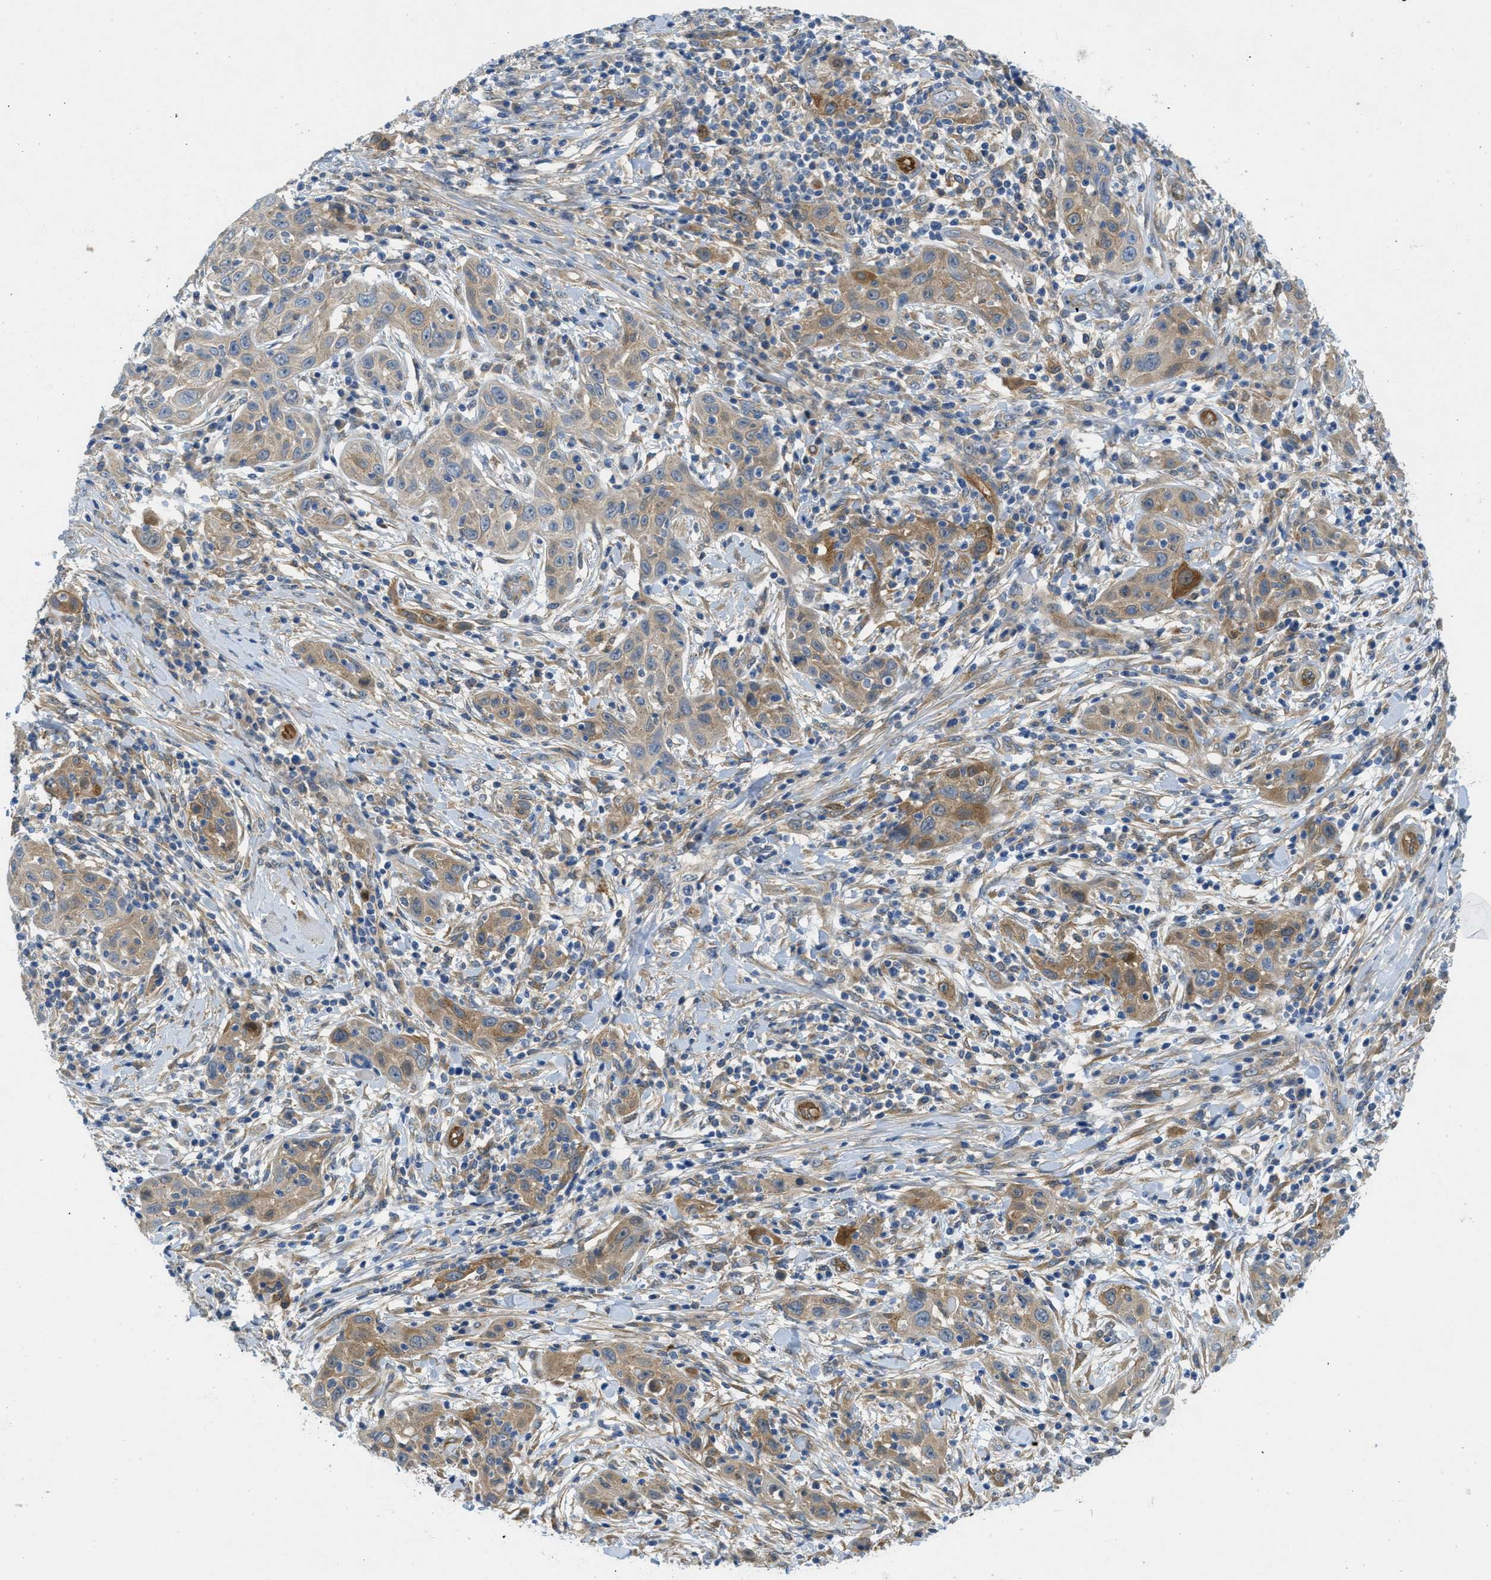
{"staining": {"intensity": "moderate", "quantity": "25%-75%", "location": "cytoplasmic/membranous"}, "tissue": "skin cancer", "cell_type": "Tumor cells", "image_type": "cancer", "snomed": [{"axis": "morphology", "description": "Squamous cell carcinoma, NOS"}, {"axis": "topography", "description": "Skin"}], "caption": "Moderate cytoplasmic/membranous protein positivity is identified in approximately 25%-75% of tumor cells in skin cancer.", "gene": "RIPK2", "patient": {"sex": "female", "age": 88}}